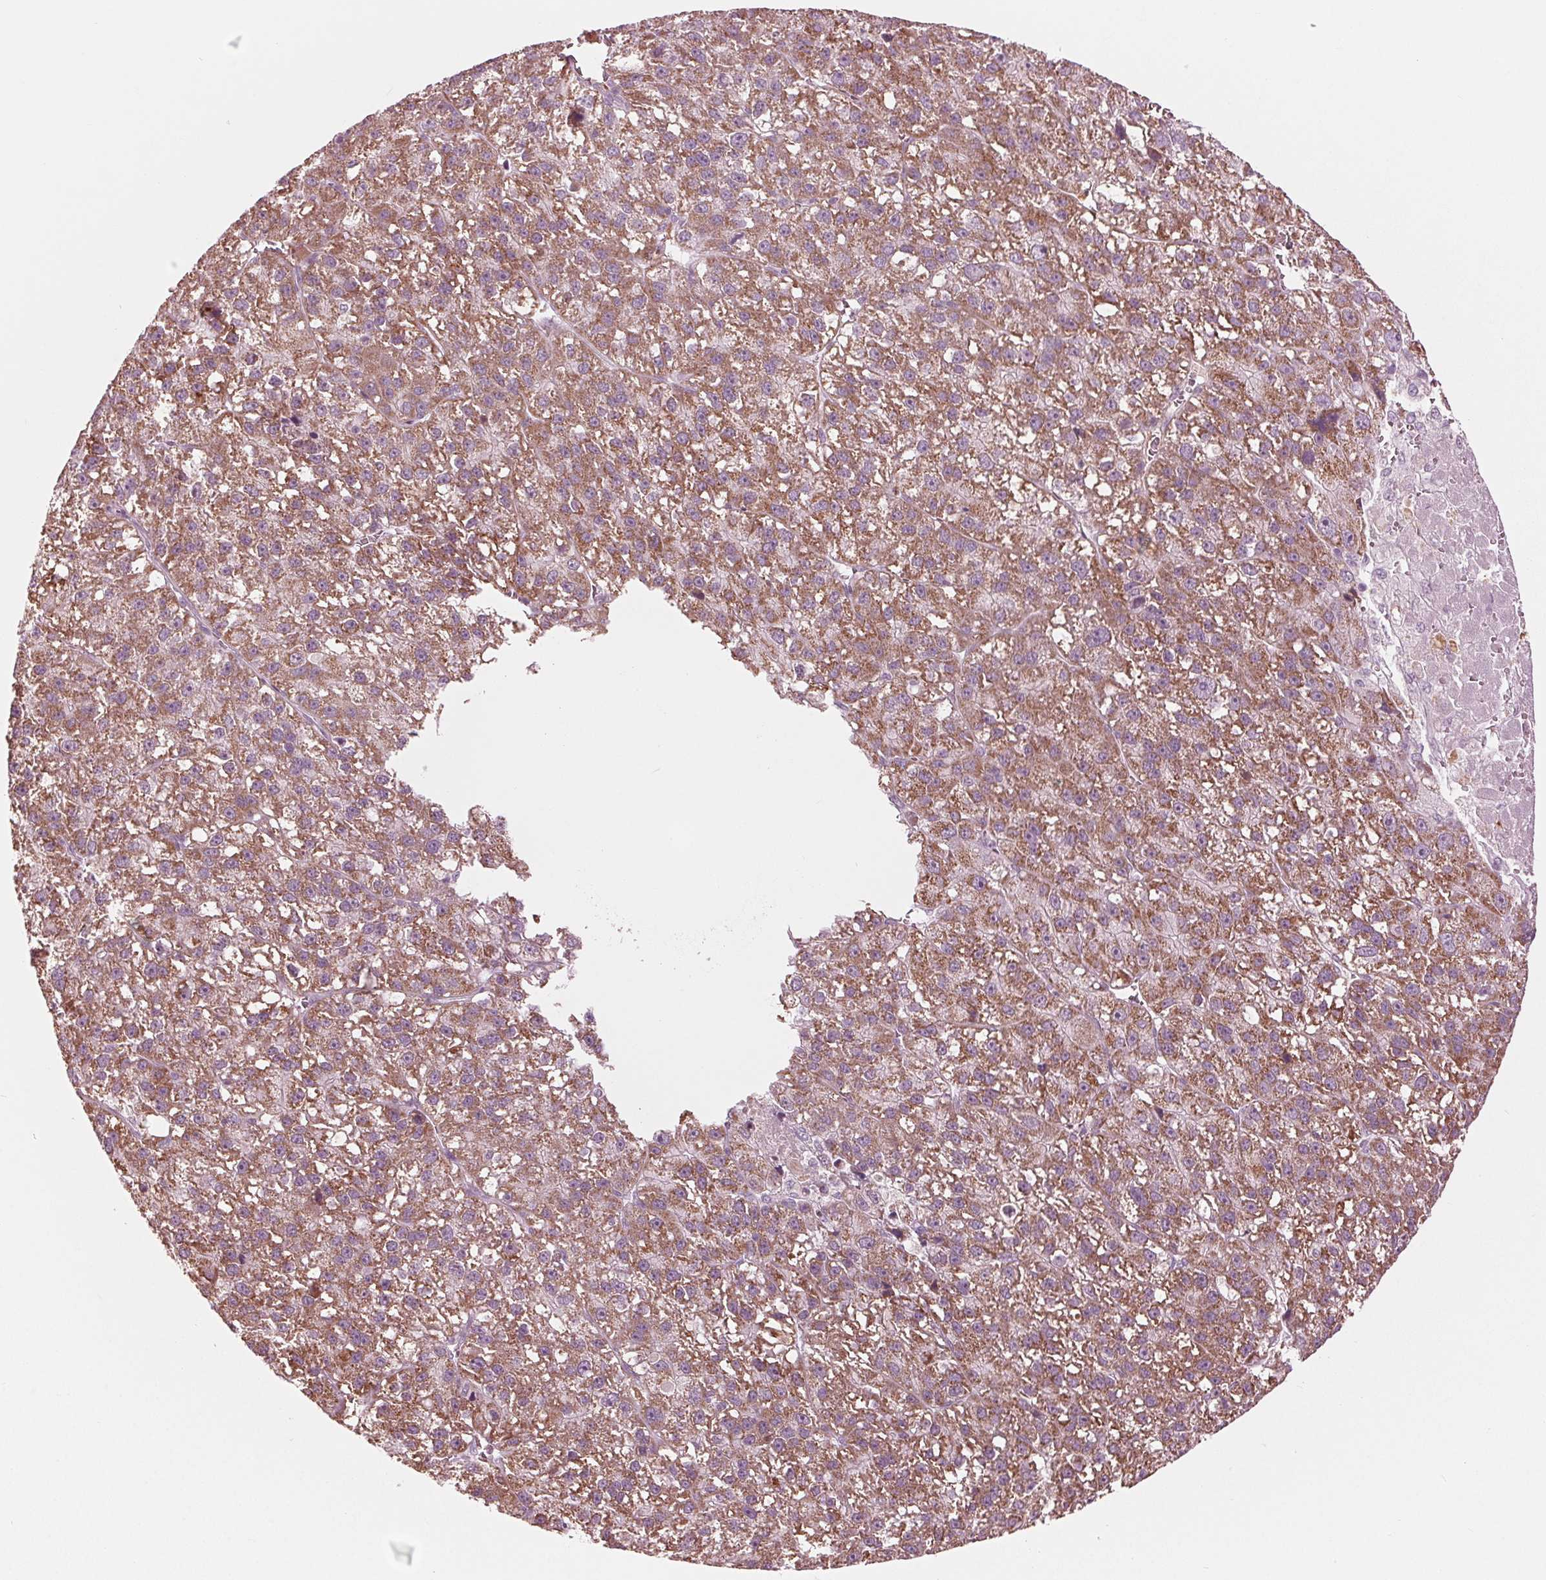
{"staining": {"intensity": "moderate", "quantity": ">75%", "location": "cytoplasmic/membranous"}, "tissue": "liver cancer", "cell_type": "Tumor cells", "image_type": "cancer", "snomed": [{"axis": "morphology", "description": "Carcinoma, Hepatocellular, NOS"}, {"axis": "topography", "description": "Liver"}], "caption": "Protein expression analysis of human hepatocellular carcinoma (liver) reveals moderate cytoplasmic/membranous staining in about >75% of tumor cells.", "gene": "CLN6", "patient": {"sex": "female", "age": 70}}